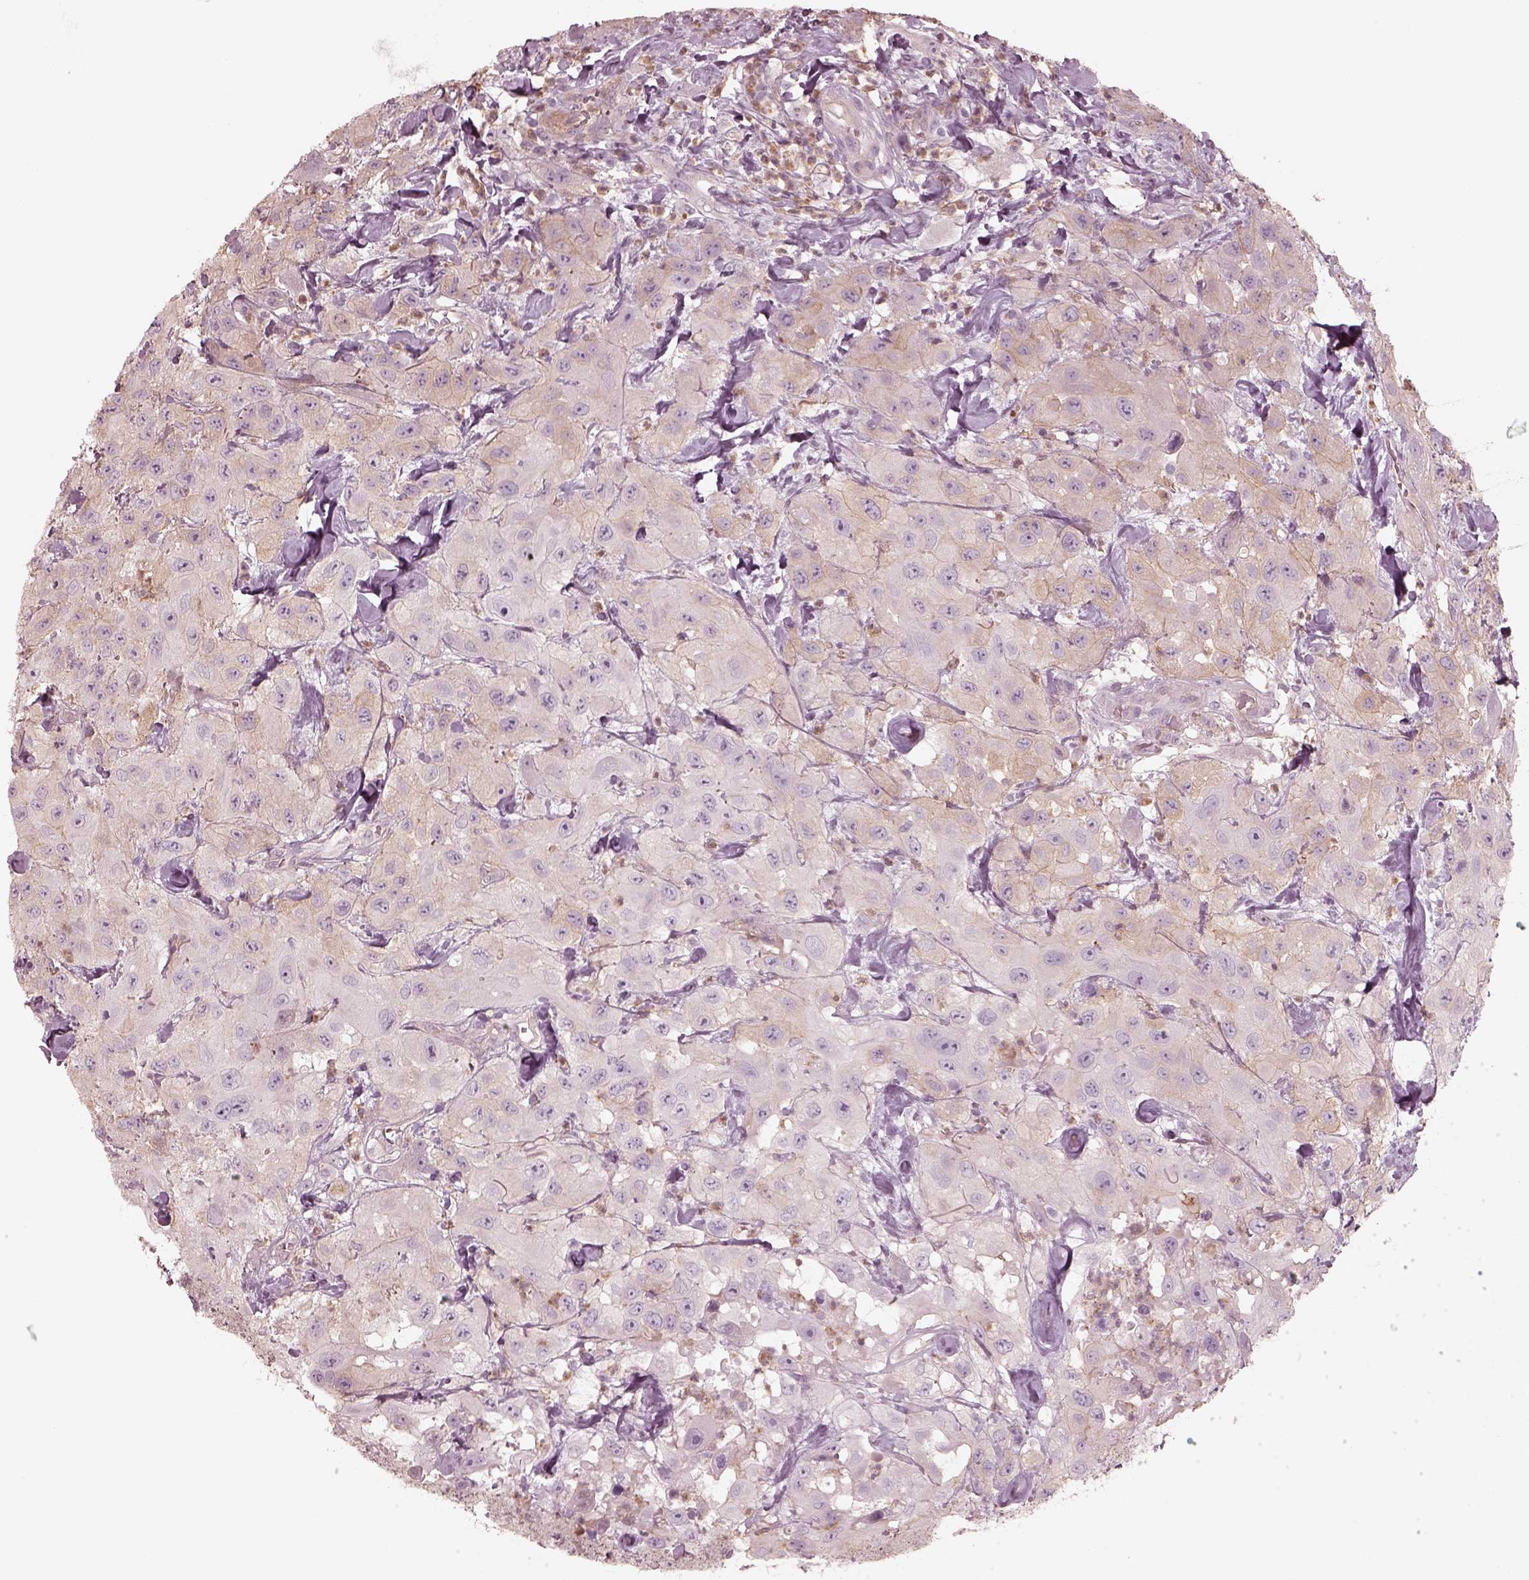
{"staining": {"intensity": "weak", "quantity": "25%-75%", "location": "cytoplasmic/membranous"}, "tissue": "urothelial cancer", "cell_type": "Tumor cells", "image_type": "cancer", "snomed": [{"axis": "morphology", "description": "Urothelial carcinoma, High grade"}, {"axis": "topography", "description": "Urinary bladder"}], "caption": "A brown stain shows weak cytoplasmic/membranous staining of a protein in human urothelial carcinoma (high-grade) tumor cells.", "gene": "GPRIN1", "patient": {"sex": "male", "age": 79}}